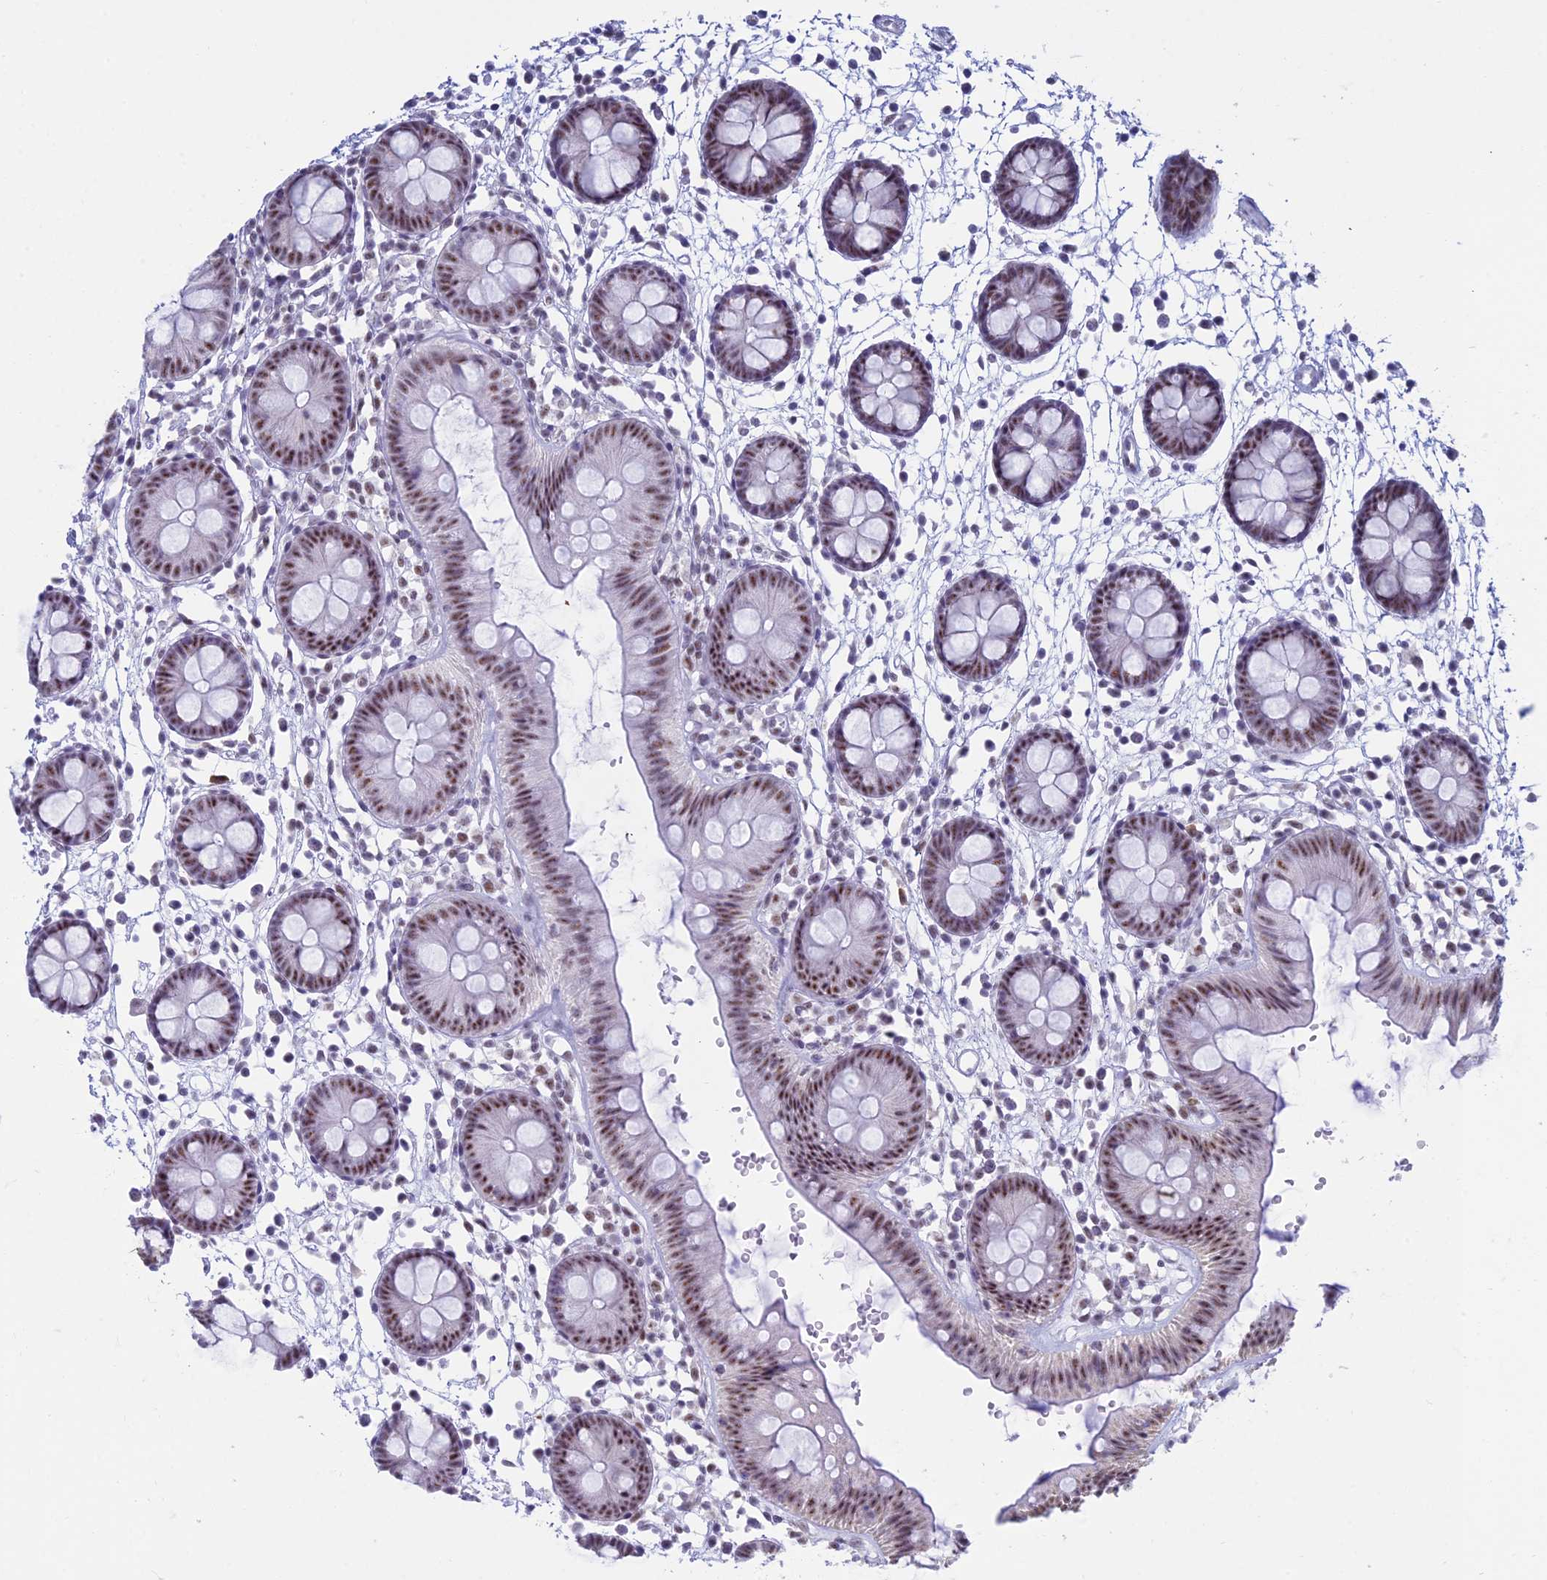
{"staining": {"intensity": "negative", "quantity": "none", "location": "none"}, "tissue": "colon", "cell_type": "Endothelial cells", "image_type": "normal", "snomed": [{"axis": "morphology", "description": "Normal tissue, NOS"}, {"axis": "topography", "description": "Colon"}], "caption": "DAB immunohistochemical staining of benign human colon exhibits no significant expression in endothelial cells.", "gene": "KLF14", "patient": {"sex": "male", "age": 56}}